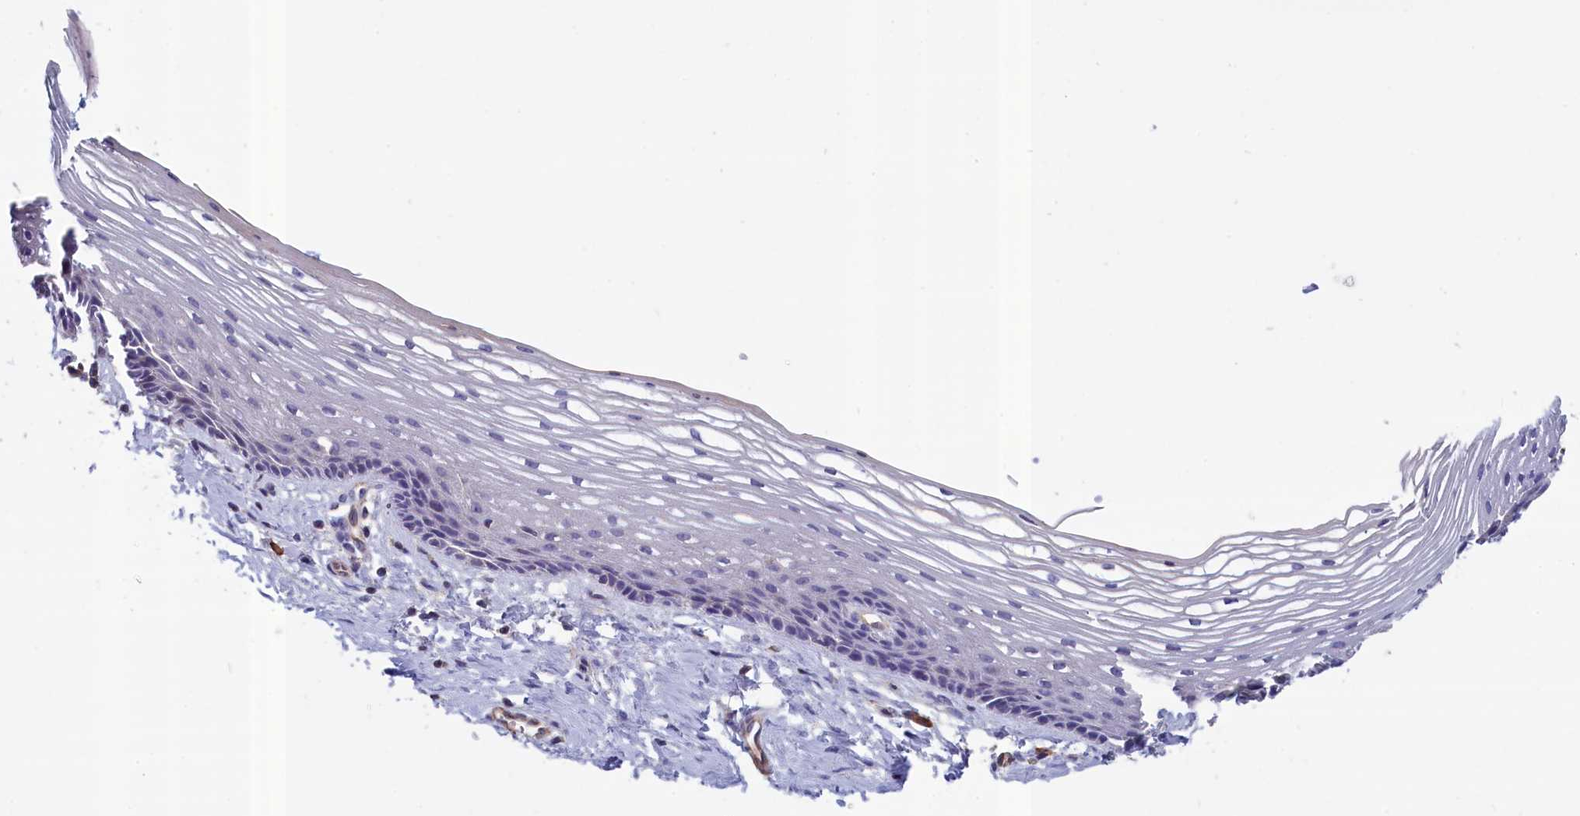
{"staining": {"intensity": "negative", "quantity": "none", "location": "none"}, "tissue": "vagina", "cell_type": "Squamous epithelial cells", "image_type": "normal", "snomed": [{"axis": "morphology", "description": "Normal tissue, NOS"}, {"axis": "topography", "description": "Vagina"}], "caption": "The histopathology image demonstrates no staining of squamous epithelial cells in unremarkable vagina. (Brightfield microscopy of DAB immunohistochemistry (IHC) at high magnification).", "gene": "ANKRD2", "patient": {"sex": "female", "age": 46}}